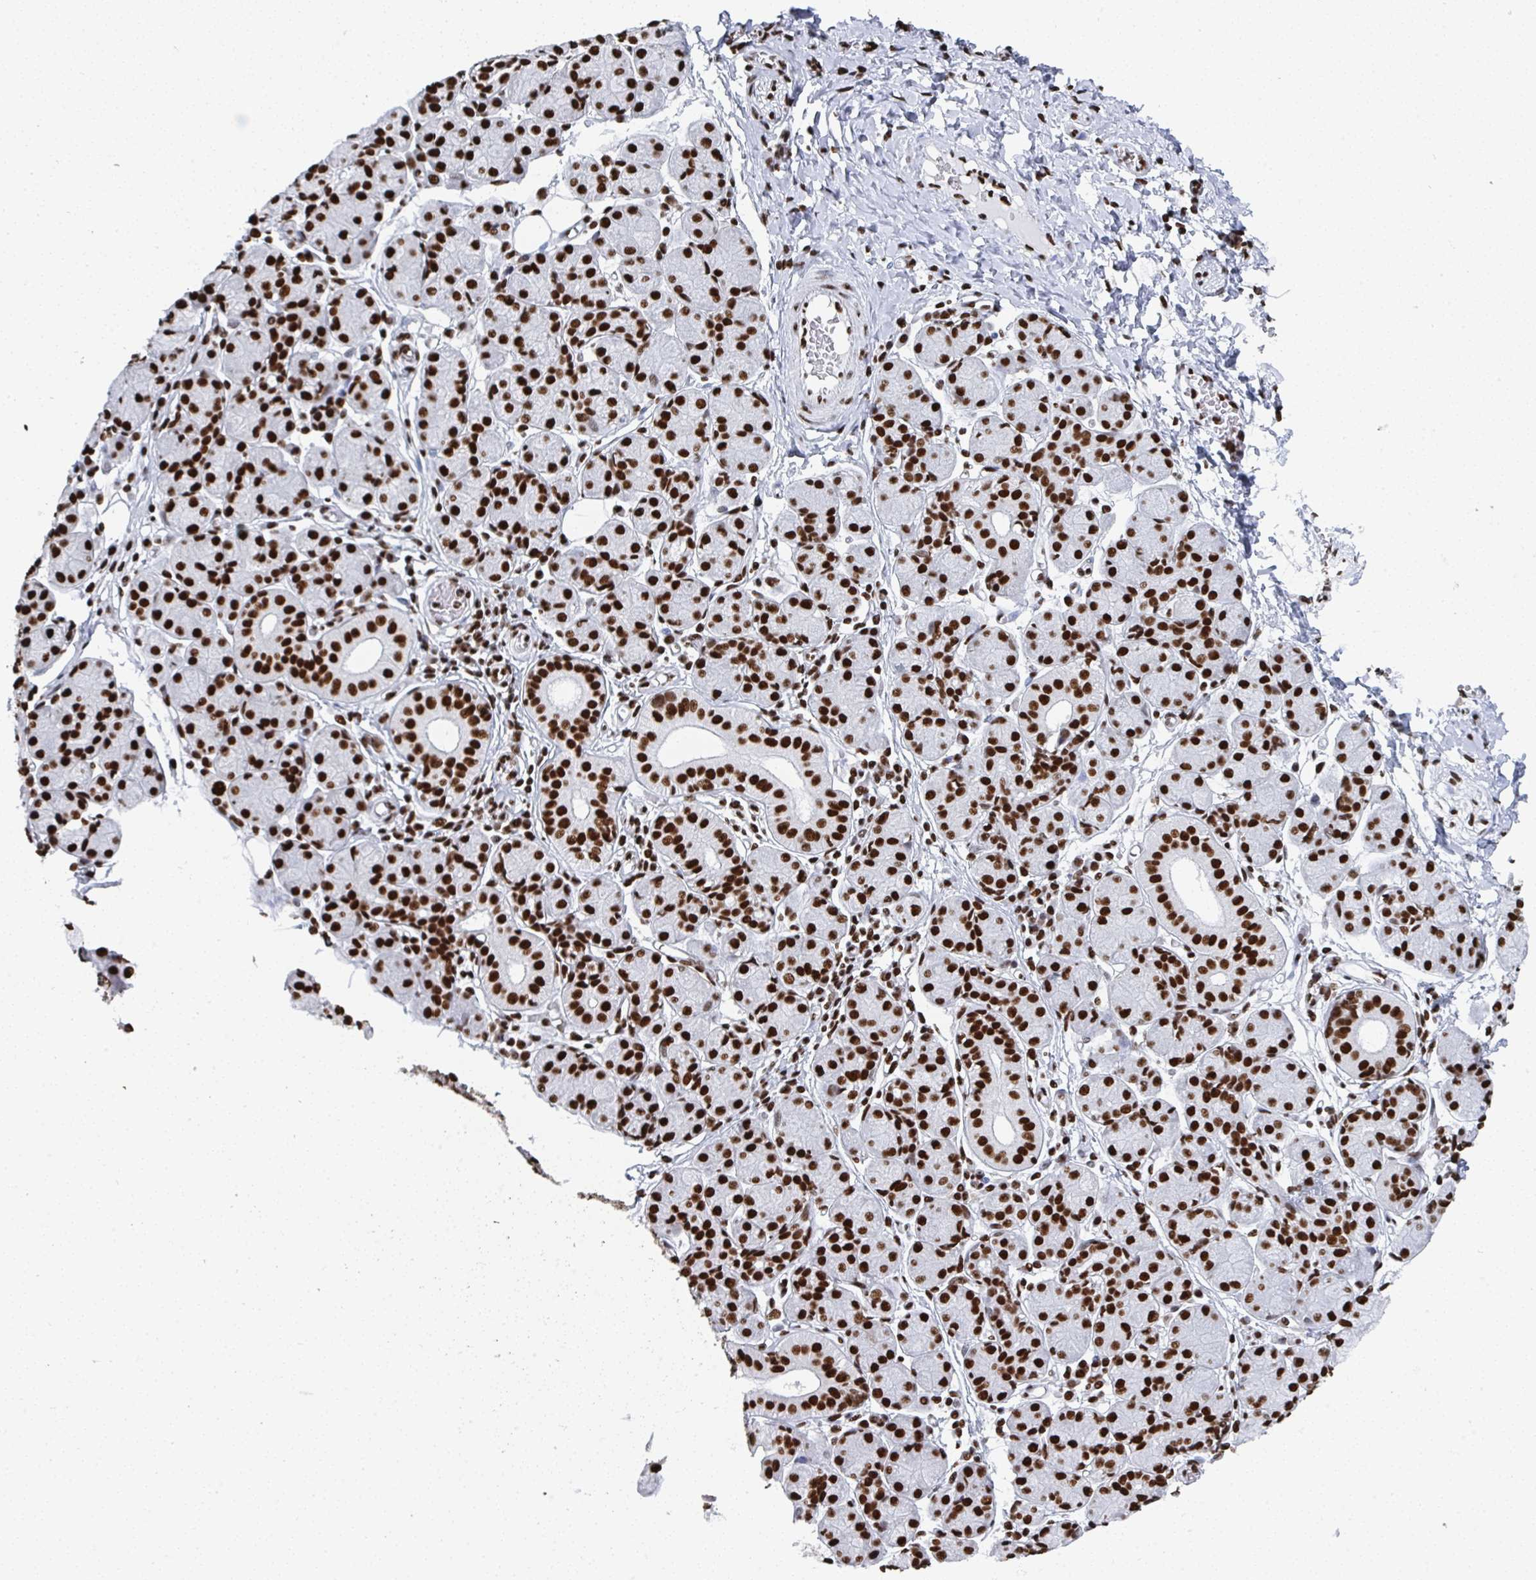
{"staining": {"intensity": "strong", "quantity": ">75%", "location": "nuclear"}, "tissue": "salivary gland", "cell_type": "Glandular cells", "image_type": "normal", "snomed": [{"axis": "morphology", "description": "Normal tissue, NOS"}, {"axis": "morphology", "description": "Inflammation, NOS"}, {"axis": "topography", "description": "Lymph node"}, {"axis": "topography", "description": "Salivary gland"}], "caption": "Protein staining of normal salivary gland shows strong nuclear expression in approximately >75% of glandular cells.", "gene": "GAR1", "patient": {"sex": "male", "age": 3}}